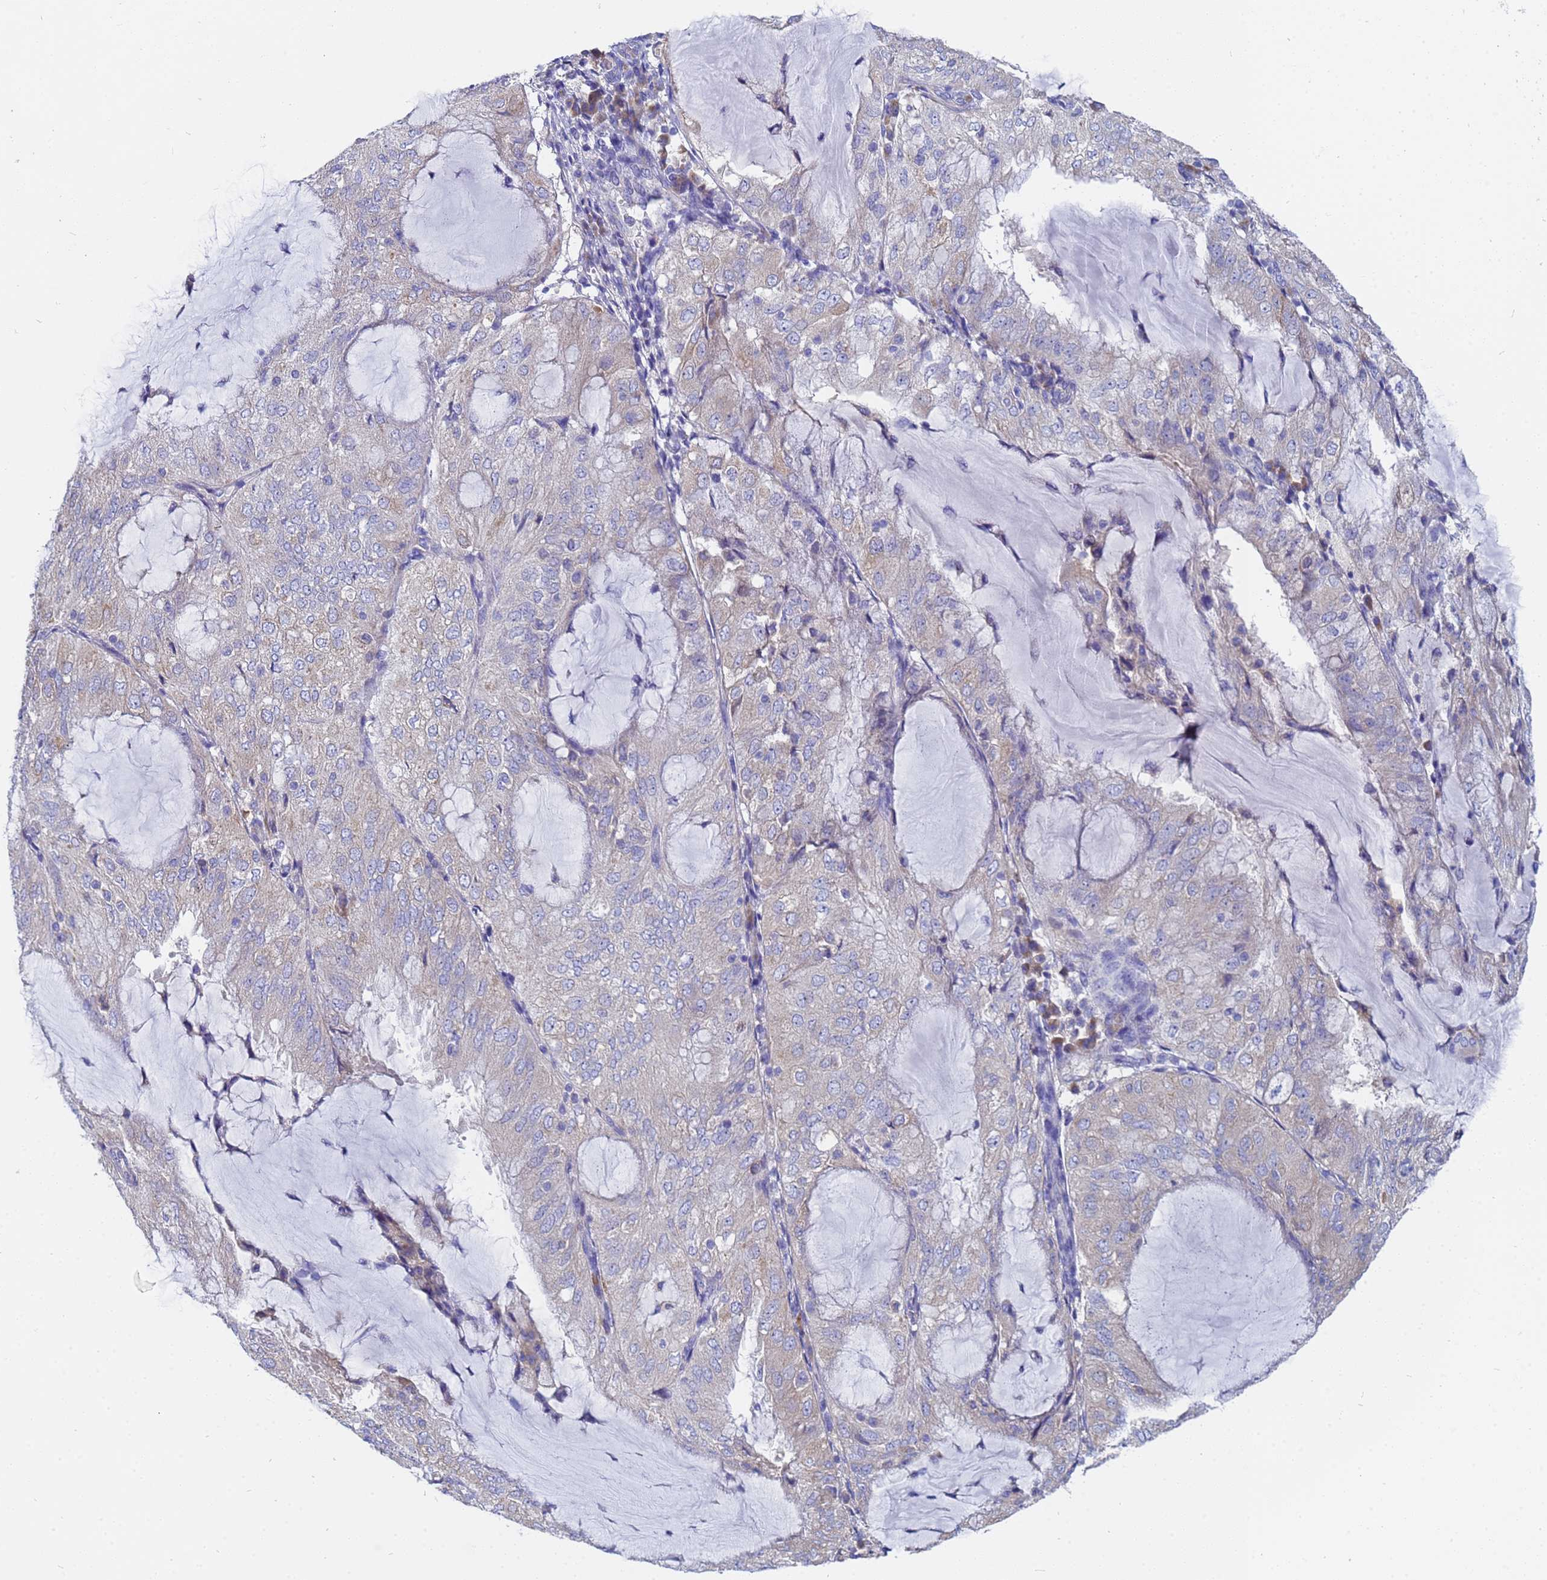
{"staining": {"intensity": "weak", "quantity": "<25%", "location": "cytoplasmic/membranous"}, "tissue": "endometrial cancer", "cell_type": "Tumor cells", "image_type": "cancer", "snomed": [{"axis": "morphology", "description": "Adenocarcinoma, NOS"}, {"axis": "topography", "description": "Endometrium"}], "caption": "Tumor cells are negative for protein expression in human endometrial cancer.", "gene": "TM4SF4", "patient": {"sex": "female", "age": 81}}